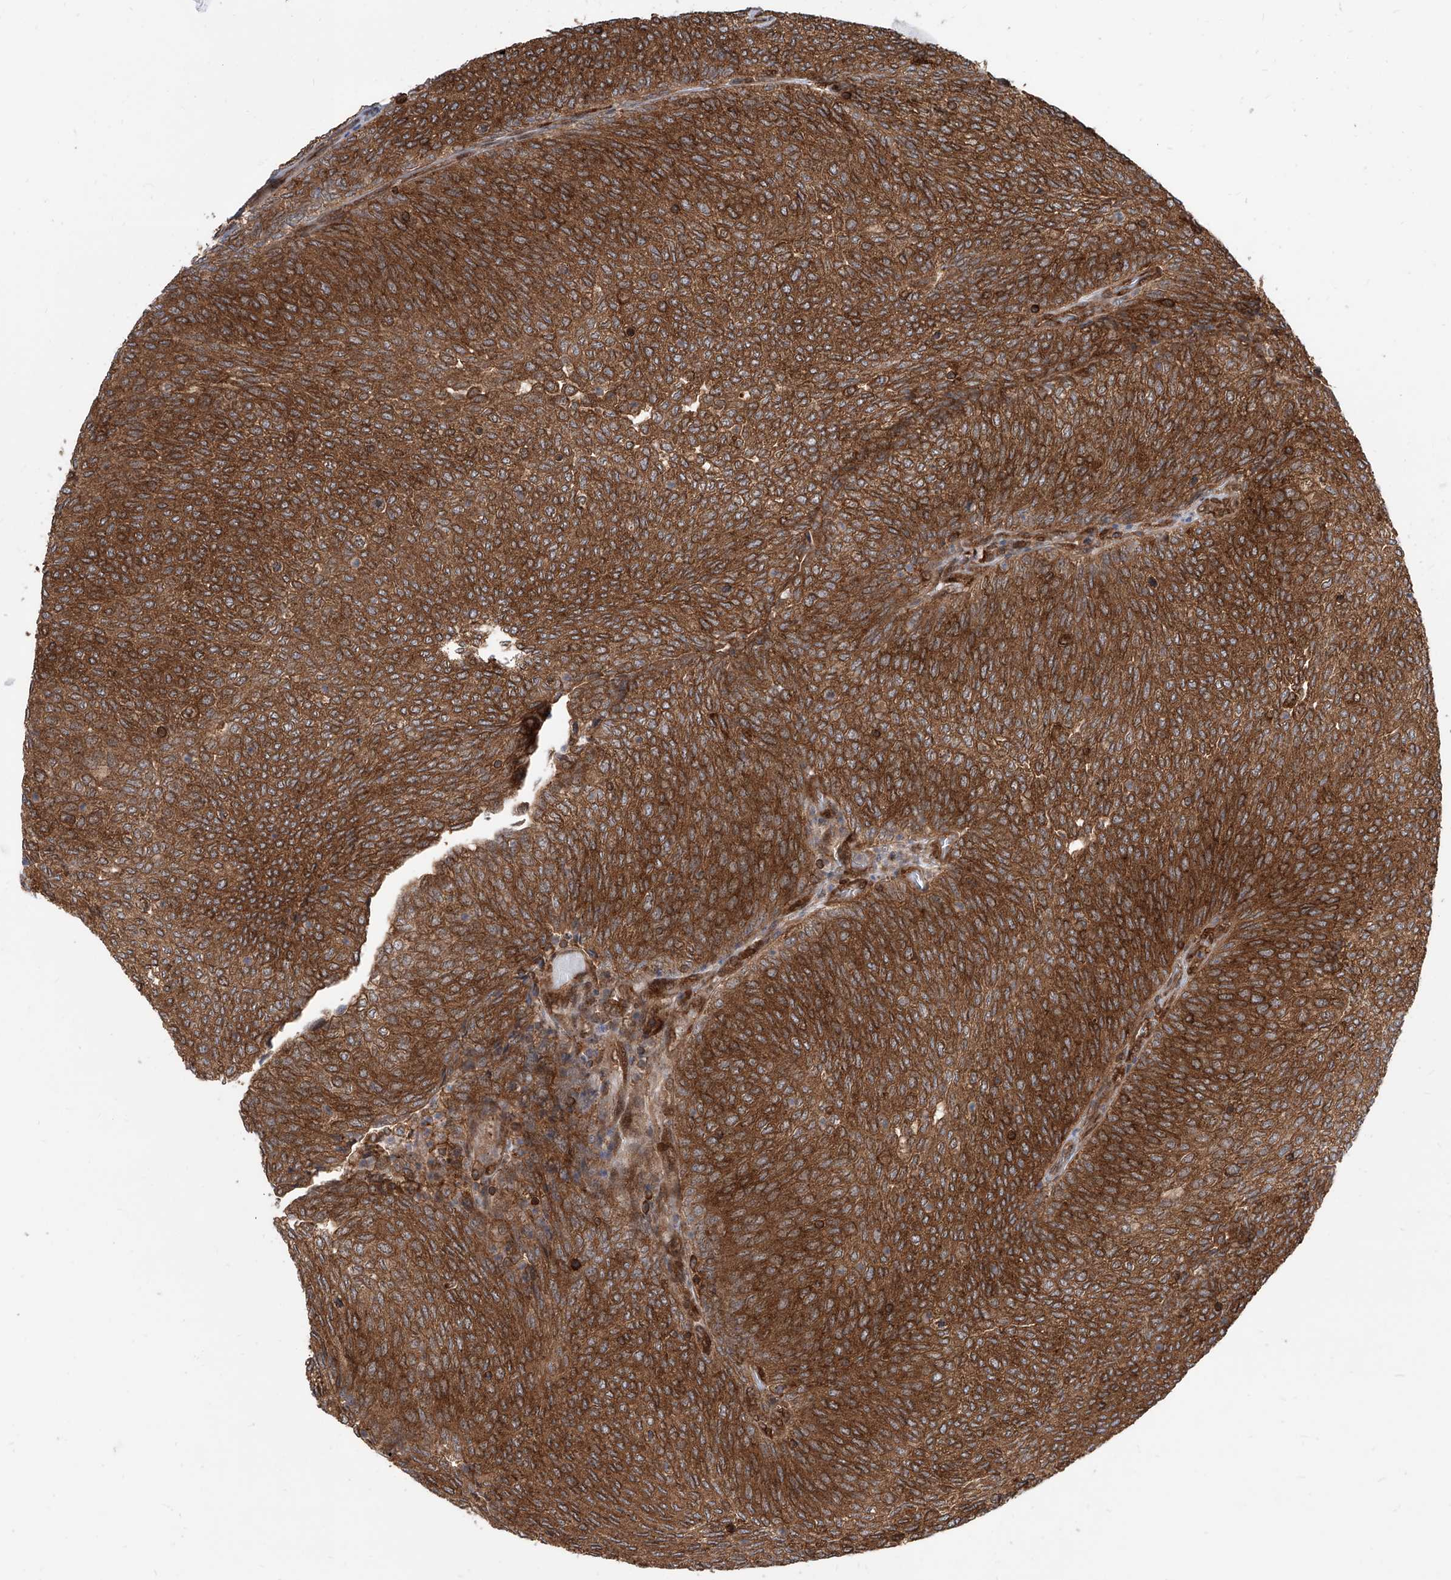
{"staining": {"intensity": "strong", "quantity": ">75%", "location": "cytoplasmic/membranous"}, "tissue": "urothelial cancer", "cell_type": "Tumor cells", "image_type": "cancer", "snomed": [{"axis": "morphology", "description": "Urothelial carcinoma, Low grade"}, {"axis": "topography", "description": "Urinary bladder"}], "caption": "Low-grade urothelial carcinoma stained with a protein marker reveals strong staining in tumor cells.", "gene": "MAGED2", "patient": {"sex": "female", "age": 79}}